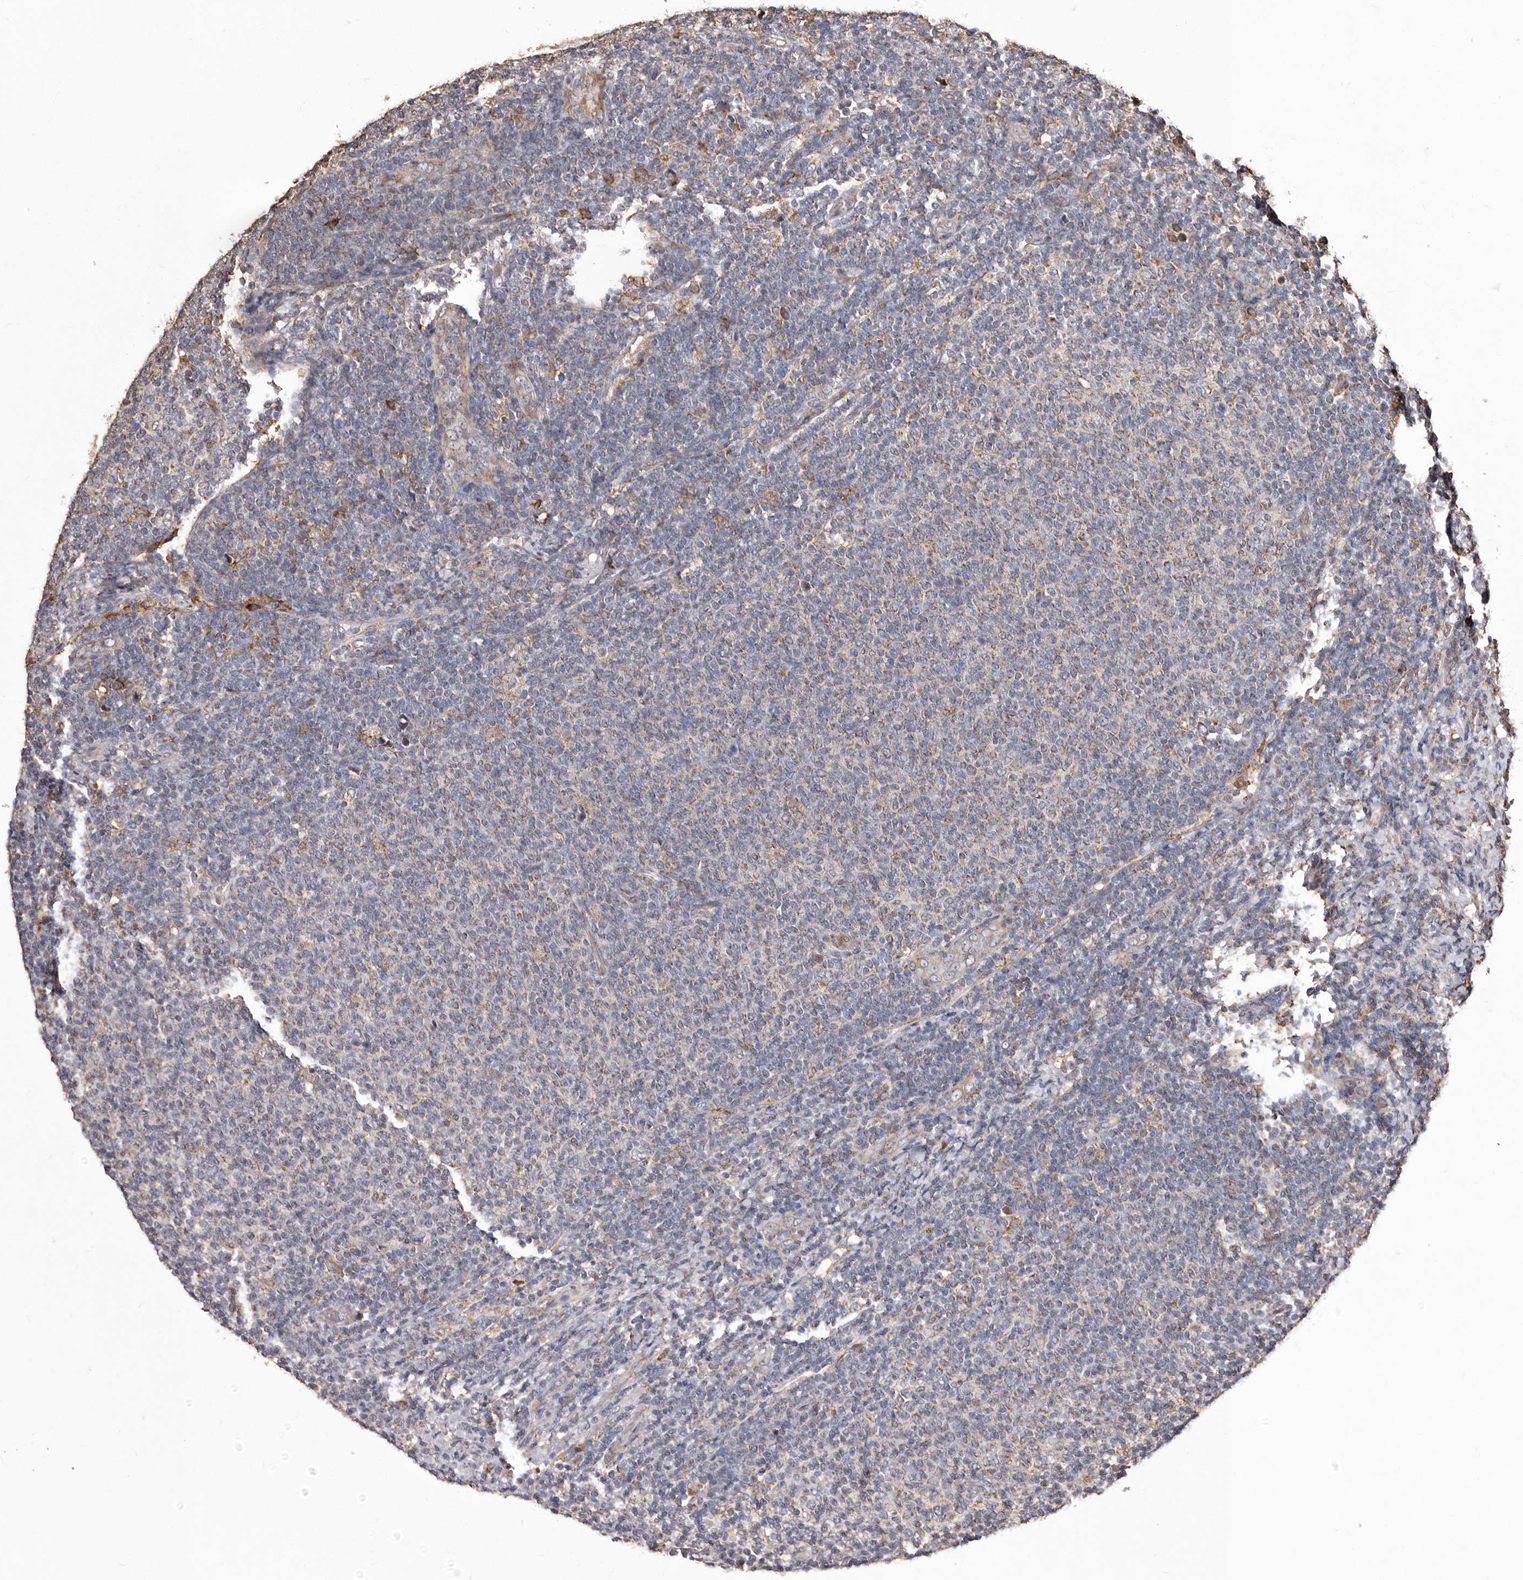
{"staining": {"intensity": "weak", "quantity": "<25%", "location": "cytoplasmic/membranous"}, "tissue": "lymphoma", "cell_type": "Tumor cells", "image_type": "cancer", "snomed": [{"axis": "morphology", "description": "Malignant lymphoma, non-Hodgkin's type, Low grade"}, {"axis": "topography", "description": "Lymph node"}], "caption": "Tumor cells show no significant positivity in low-grade malignant lymphoma, non-Hodgkin's type. The staining was performed using DAB to visualize the protein expression in brown, while the nuclei were stained in blue with hematoxylin (Magnification: 20x).", "gene": "STEAP2", "patient": {"sex": "male", "age": 66}}